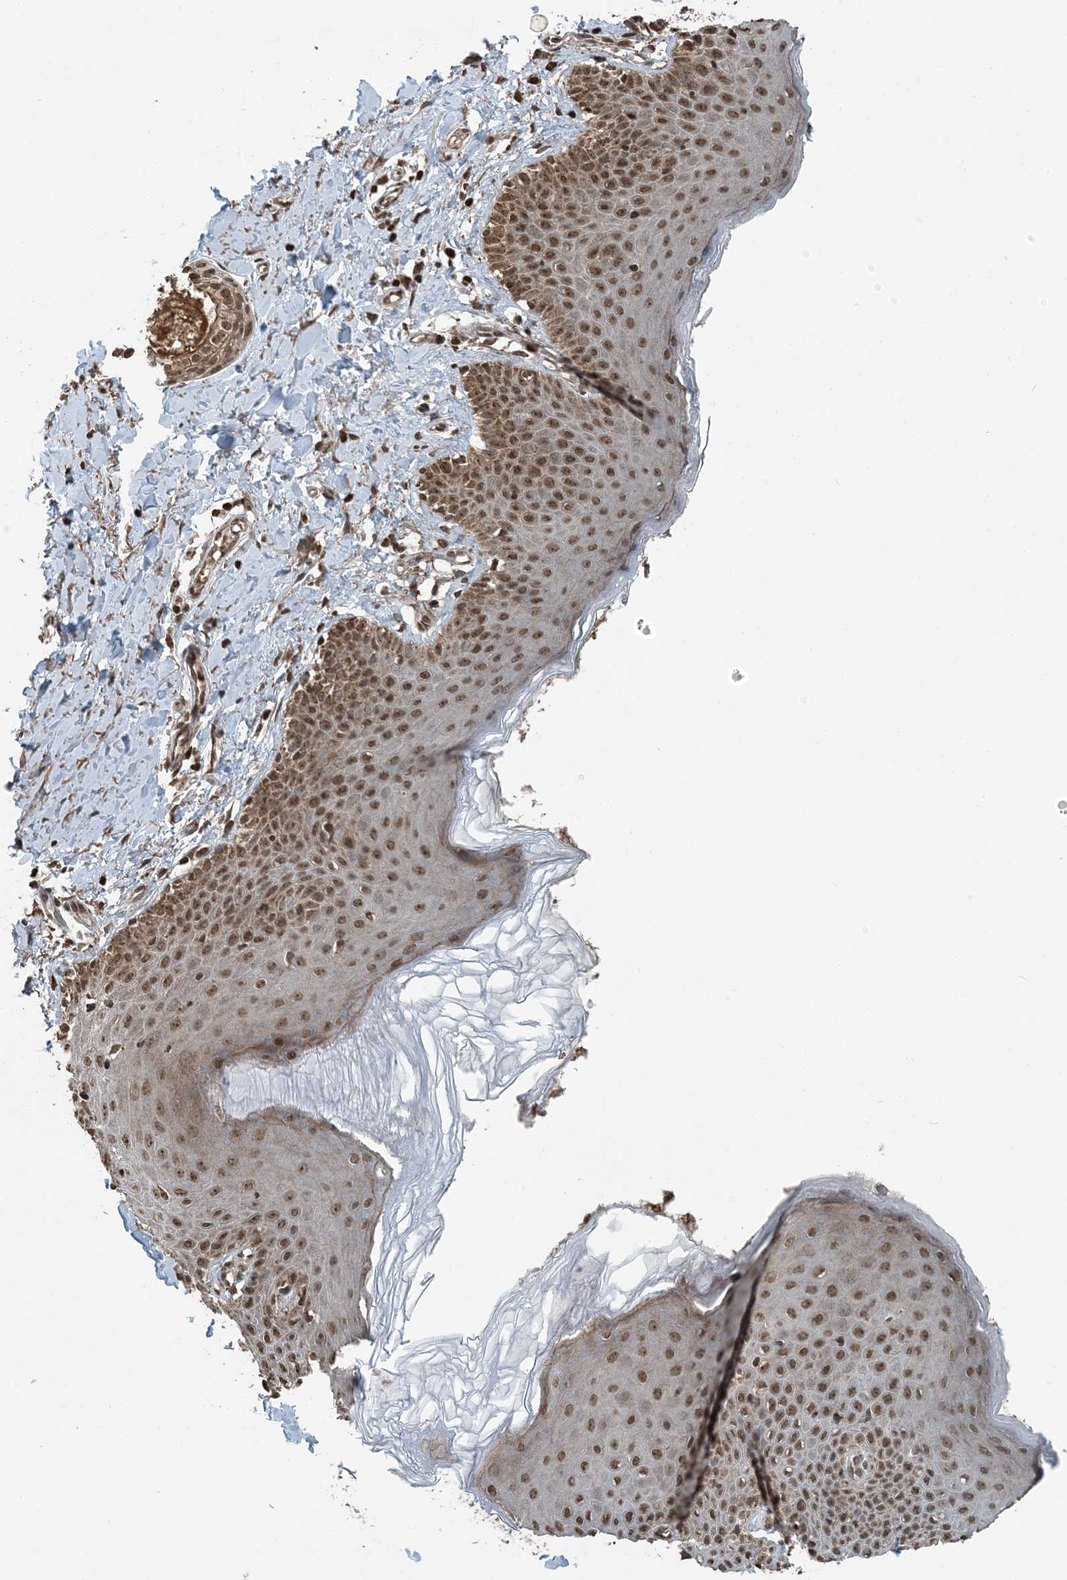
{"staining": {"intensity": "moderate", "quantity": ">75%", "location": "cytoplasmic/membranous,nuclear"}, "tissue": "skin", "cell_type": "Epidermal cells", "image_type": "normal", "snomed": [{"axis": "morphology", "description": "Normal tissue, NOS"}, {"axis": "topography", "description": "Vulva"}], "caption": "IHC of unremarkable human skin shows medium levels of moderate cytoplasmic/membranous,nuclear expression in about >75% of epidermal cells.", "gene": "ZFAND2B", "patient": {"sex": "female", "age": 66}}